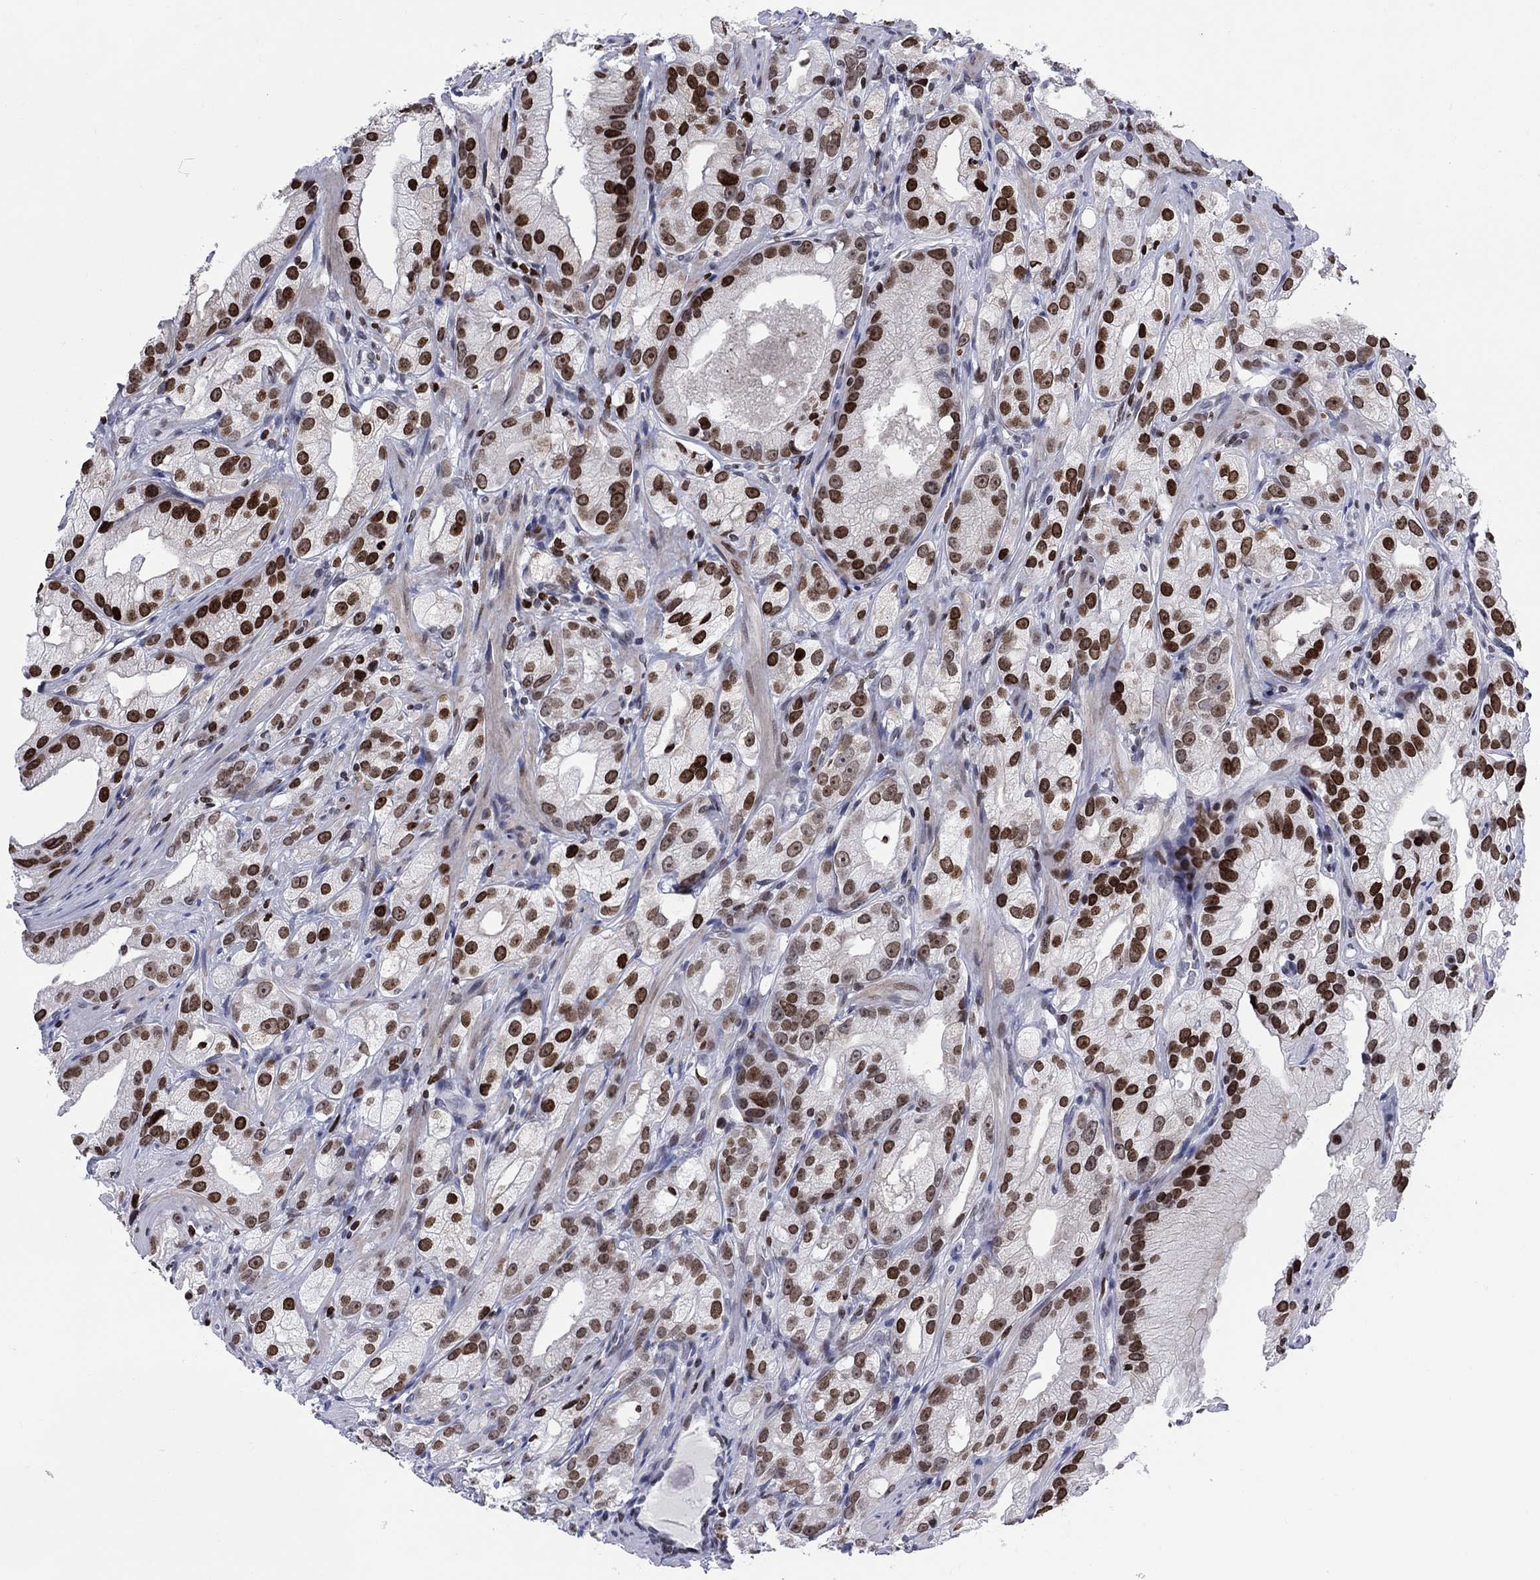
{"staining": {"intensity": "strong", "quantity": "25%-75%", "location": "nuclear"}, "tissue": "prostate cancer", "cell_type": "Tumor cells", "image_type": "cancer", "snomed": [{"axis": "morphology", "description": "Adenocarcinoma, High grade"}, {"axis": "topography", "description": "Prostate and seminal vesicle, NOS"}], "caption": "Protein expression by immunohistochemistry demonstrates strong nuclear expression in about 25%-75% of tumor cells in prostate cancer.", "gene": "HMGA1", "patient": {"sex": "male", "age": 62}}